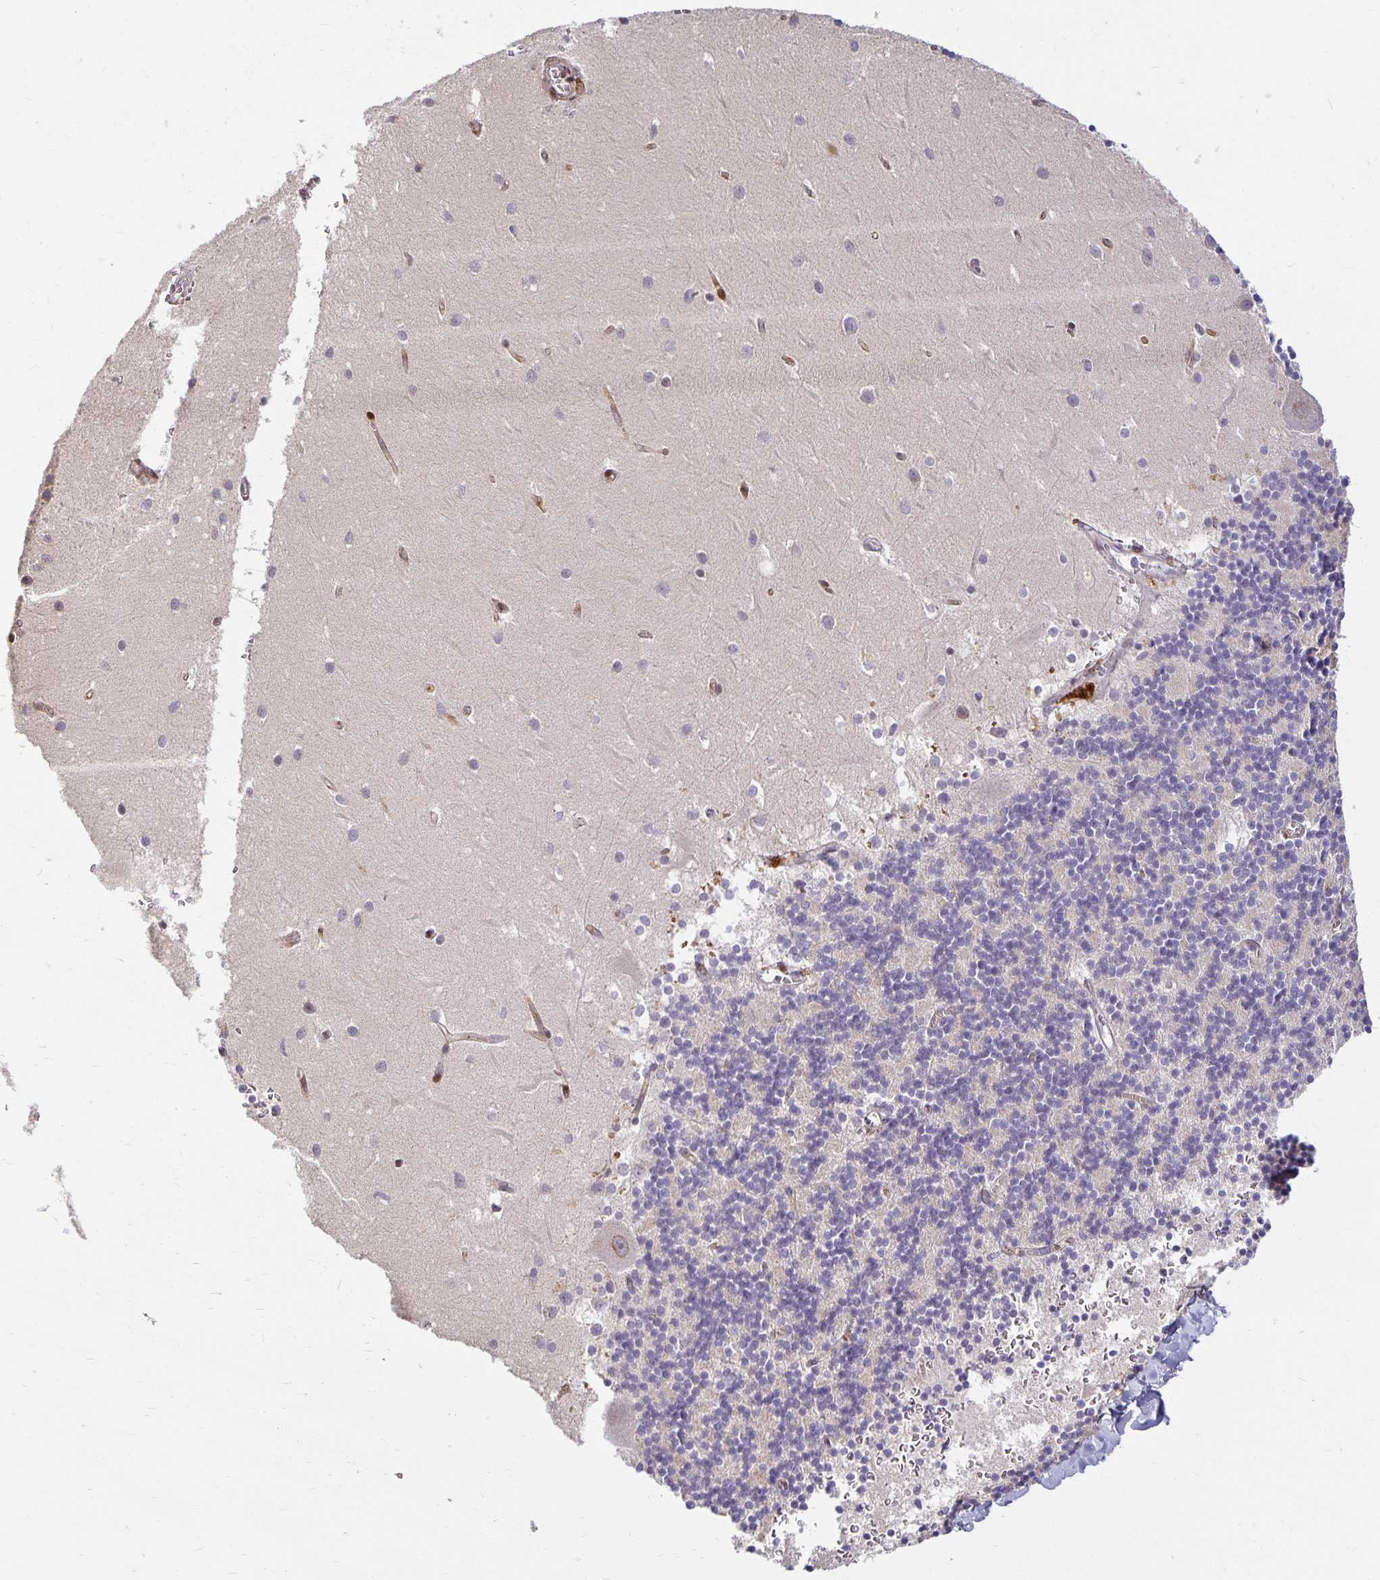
{"staining": {"intensity": "negative", "quantity": "none", "location": "none"}, "tissue": "cerebellum", "cell_type": "Cells in granular layer", "image_type": "normal", "snomed": [{"axis": "morphology", "description": "Normal tissue, NOS"}, {"axis": "topography", "description": "Cerebellum"}], "caption": "Image shows no significant protein positivity in cells in granular layer of unremarkable cerebellum.", "gene": "EHF", "patient": {"sex": "male", "age": 54}}